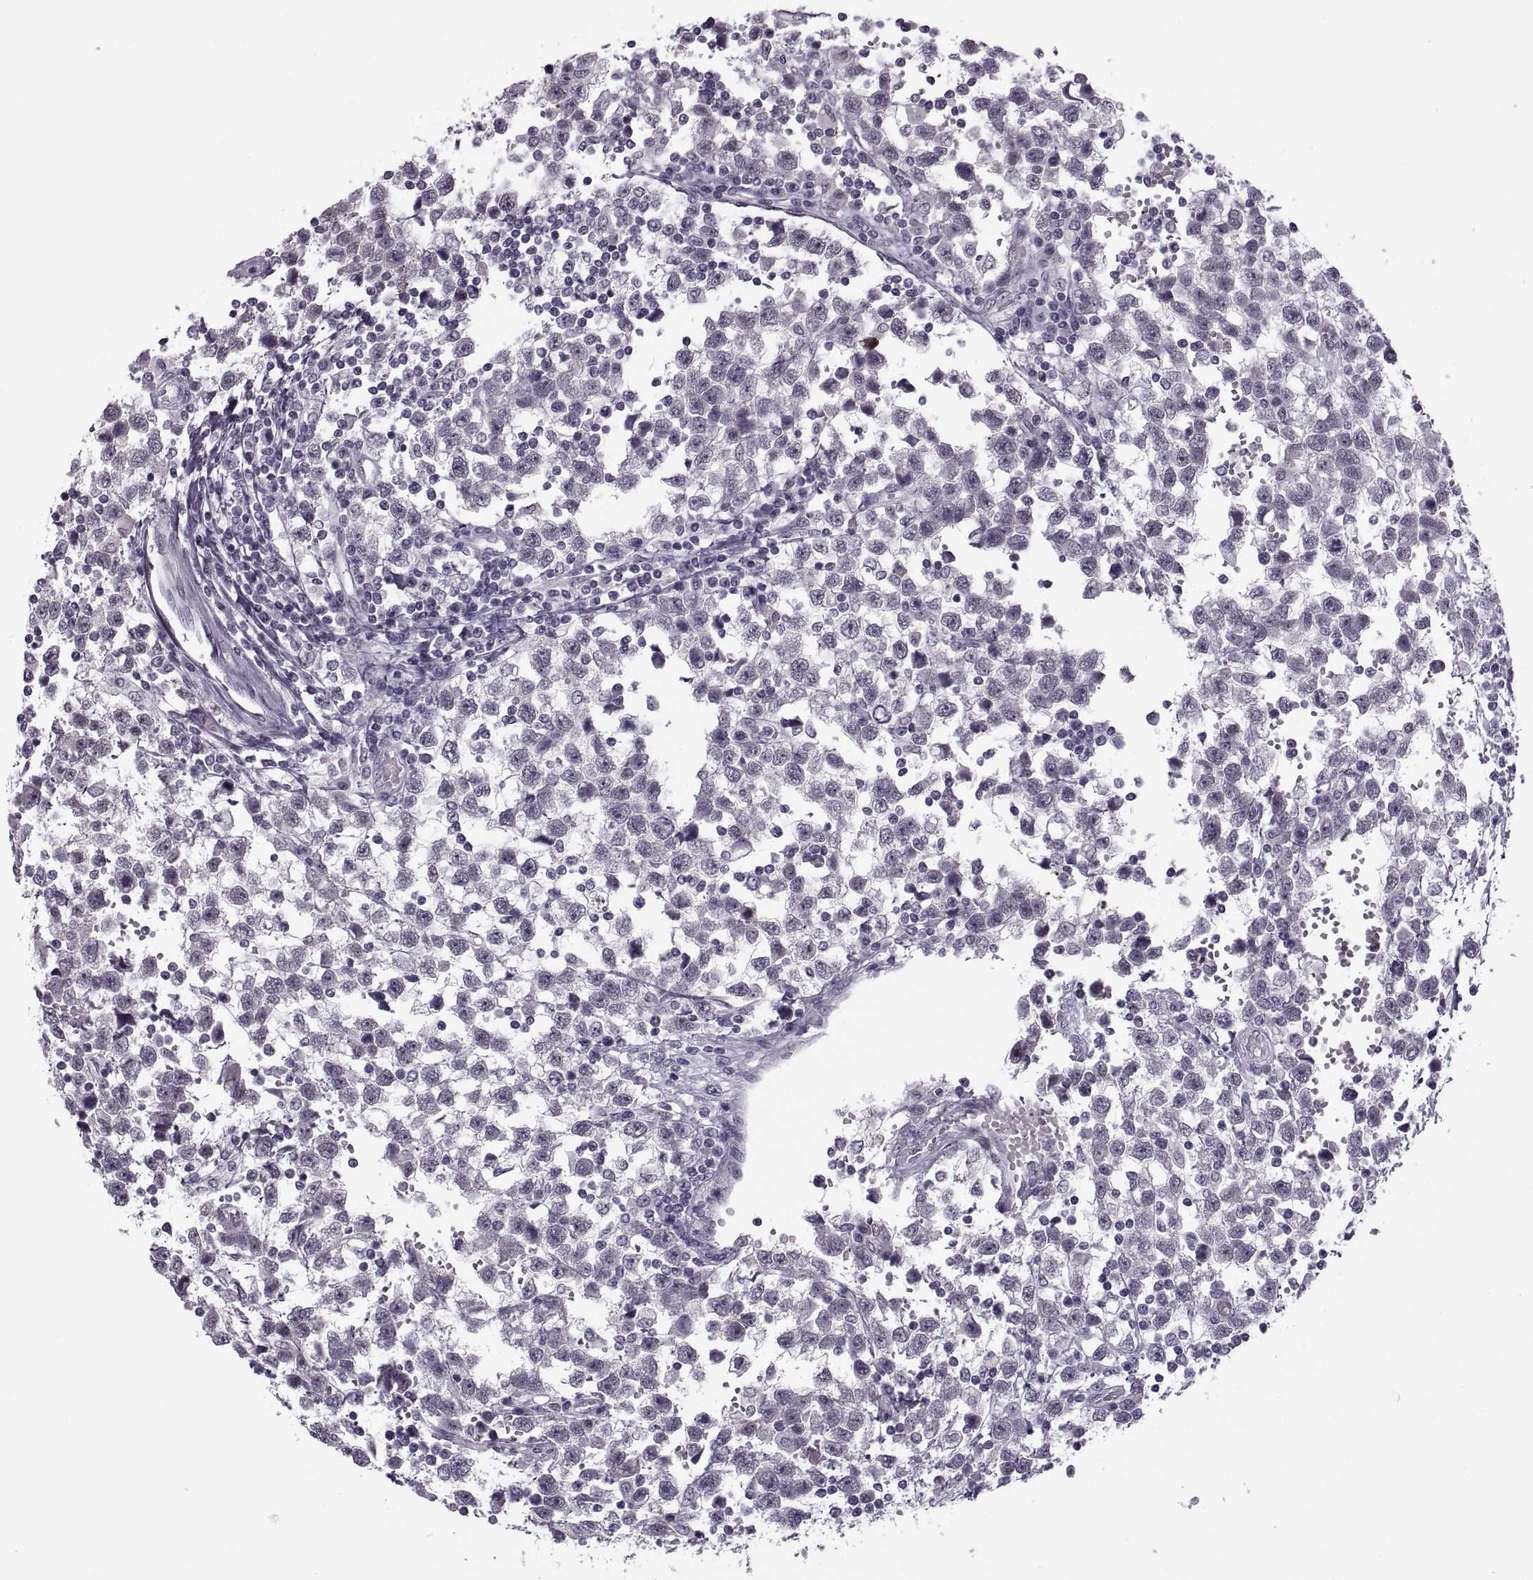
{"staining": {"intensity": "negative", "quantity": "none", "location": "none"}, "tissue": "testis cancer", "cell_type": "Tumor cells", "image_type": "cancer", "snomed": [{"axis": "morphology", "description": "Seminoma, NOS"}, {"axis": "topography", "description": "Testis"}], "caption": "This histopathology image is of testis seminoma stained with immunohistochemistry (IHC) to label a protein in brown with the nuclei are counter-stained blue. There is no positivity in tumor cells.", "gene": "PAGE5", "patient": {"sex": "male", "age": 34}}